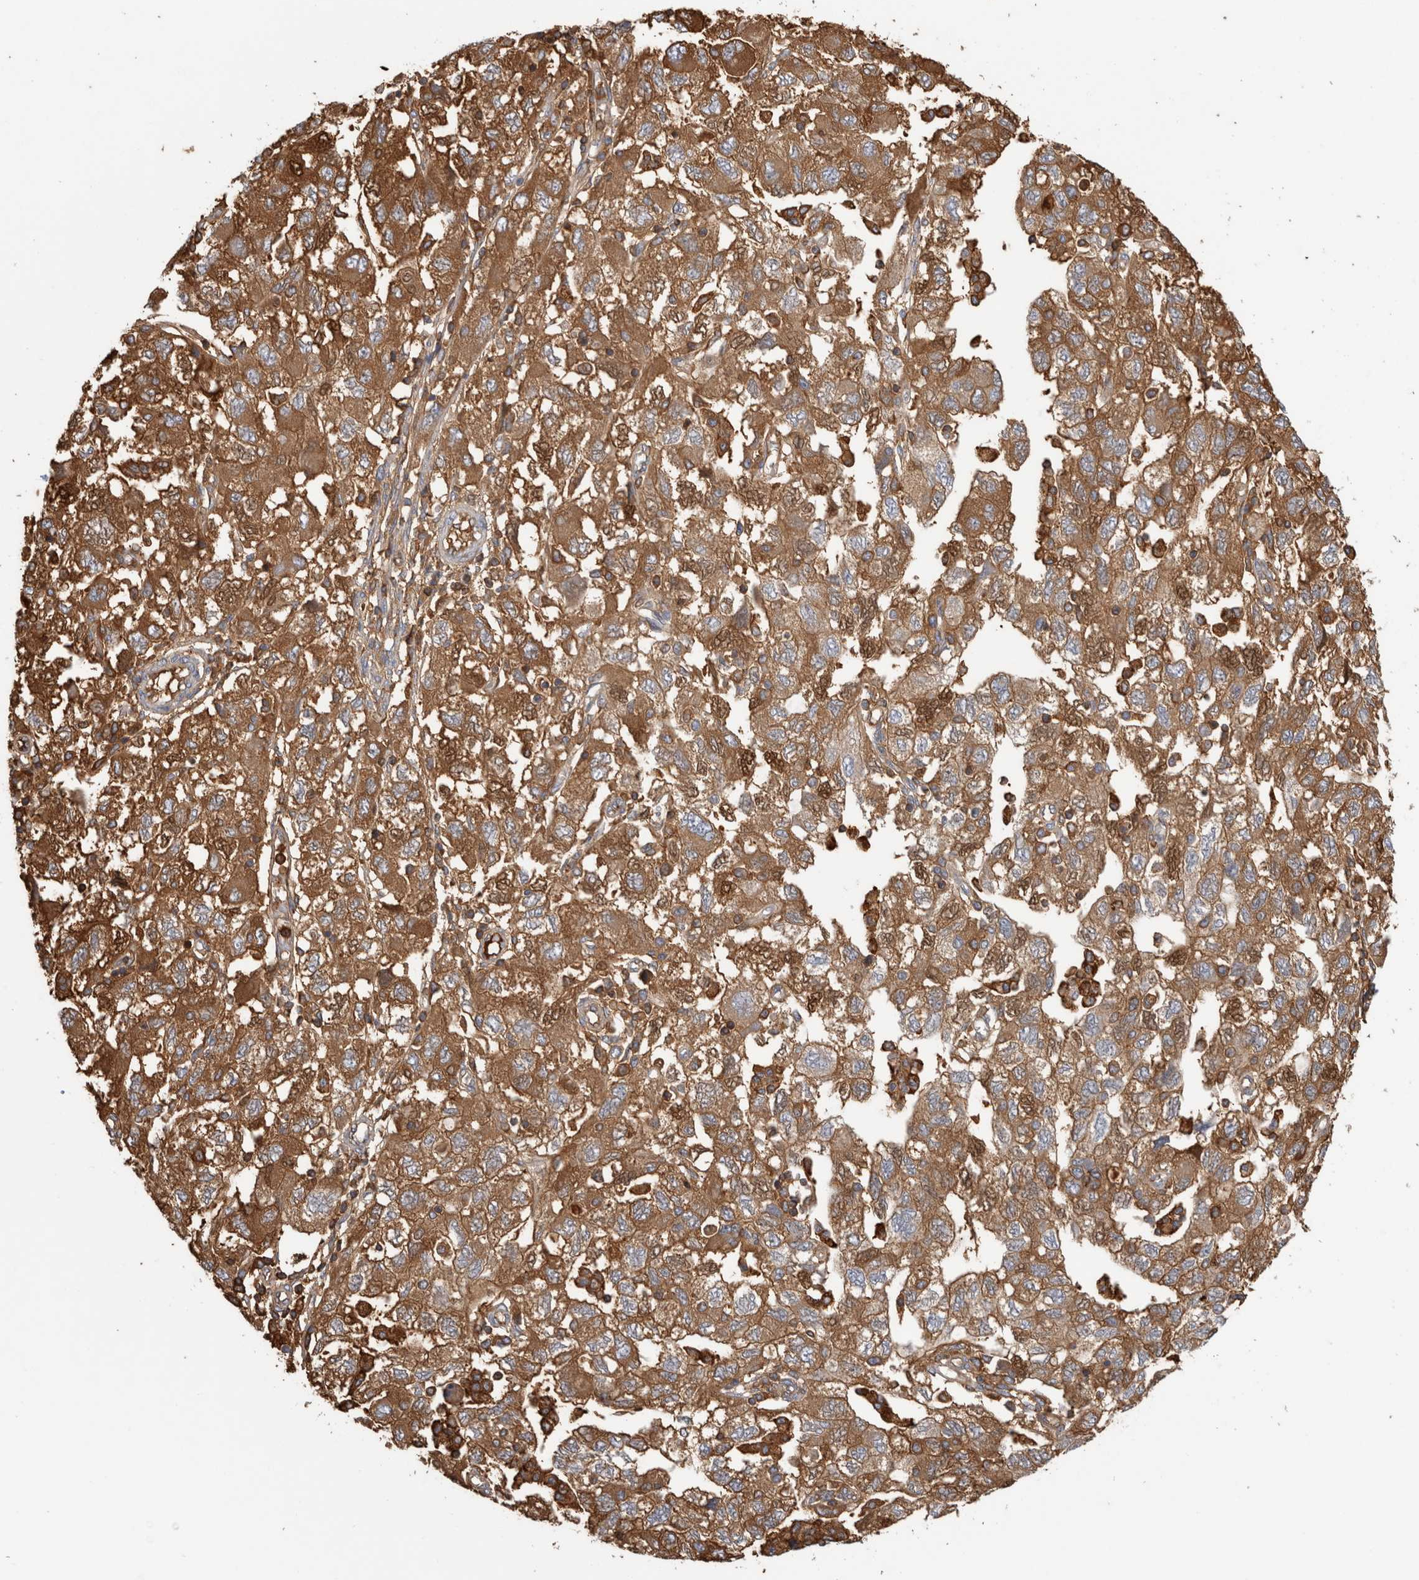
{"staining": {"intensity": "strong", "quantity": ">75%", "location": "cytoplasmic/membranous"}, "tissue": "ovarian cancer", "cell_type": "Tumor cells", "image_type": "cancer", "snomed": [{"axis": "morphology", "description": "Carcinoma, NOS"}, {"axis": "morphology", "description": "Cystadenocarcinoma, serous, NOS"}, {"axis": "topography", "description": "Ovary"}], "caption": "IHC of serous cystadenocarcinoma (ovarian) reveals high levels of strong cytoplasmic/membranous positivity in approximately >75% of tumor cells.", "gene": "TBCE", "patient": {"sex": "female", "age": 69}}